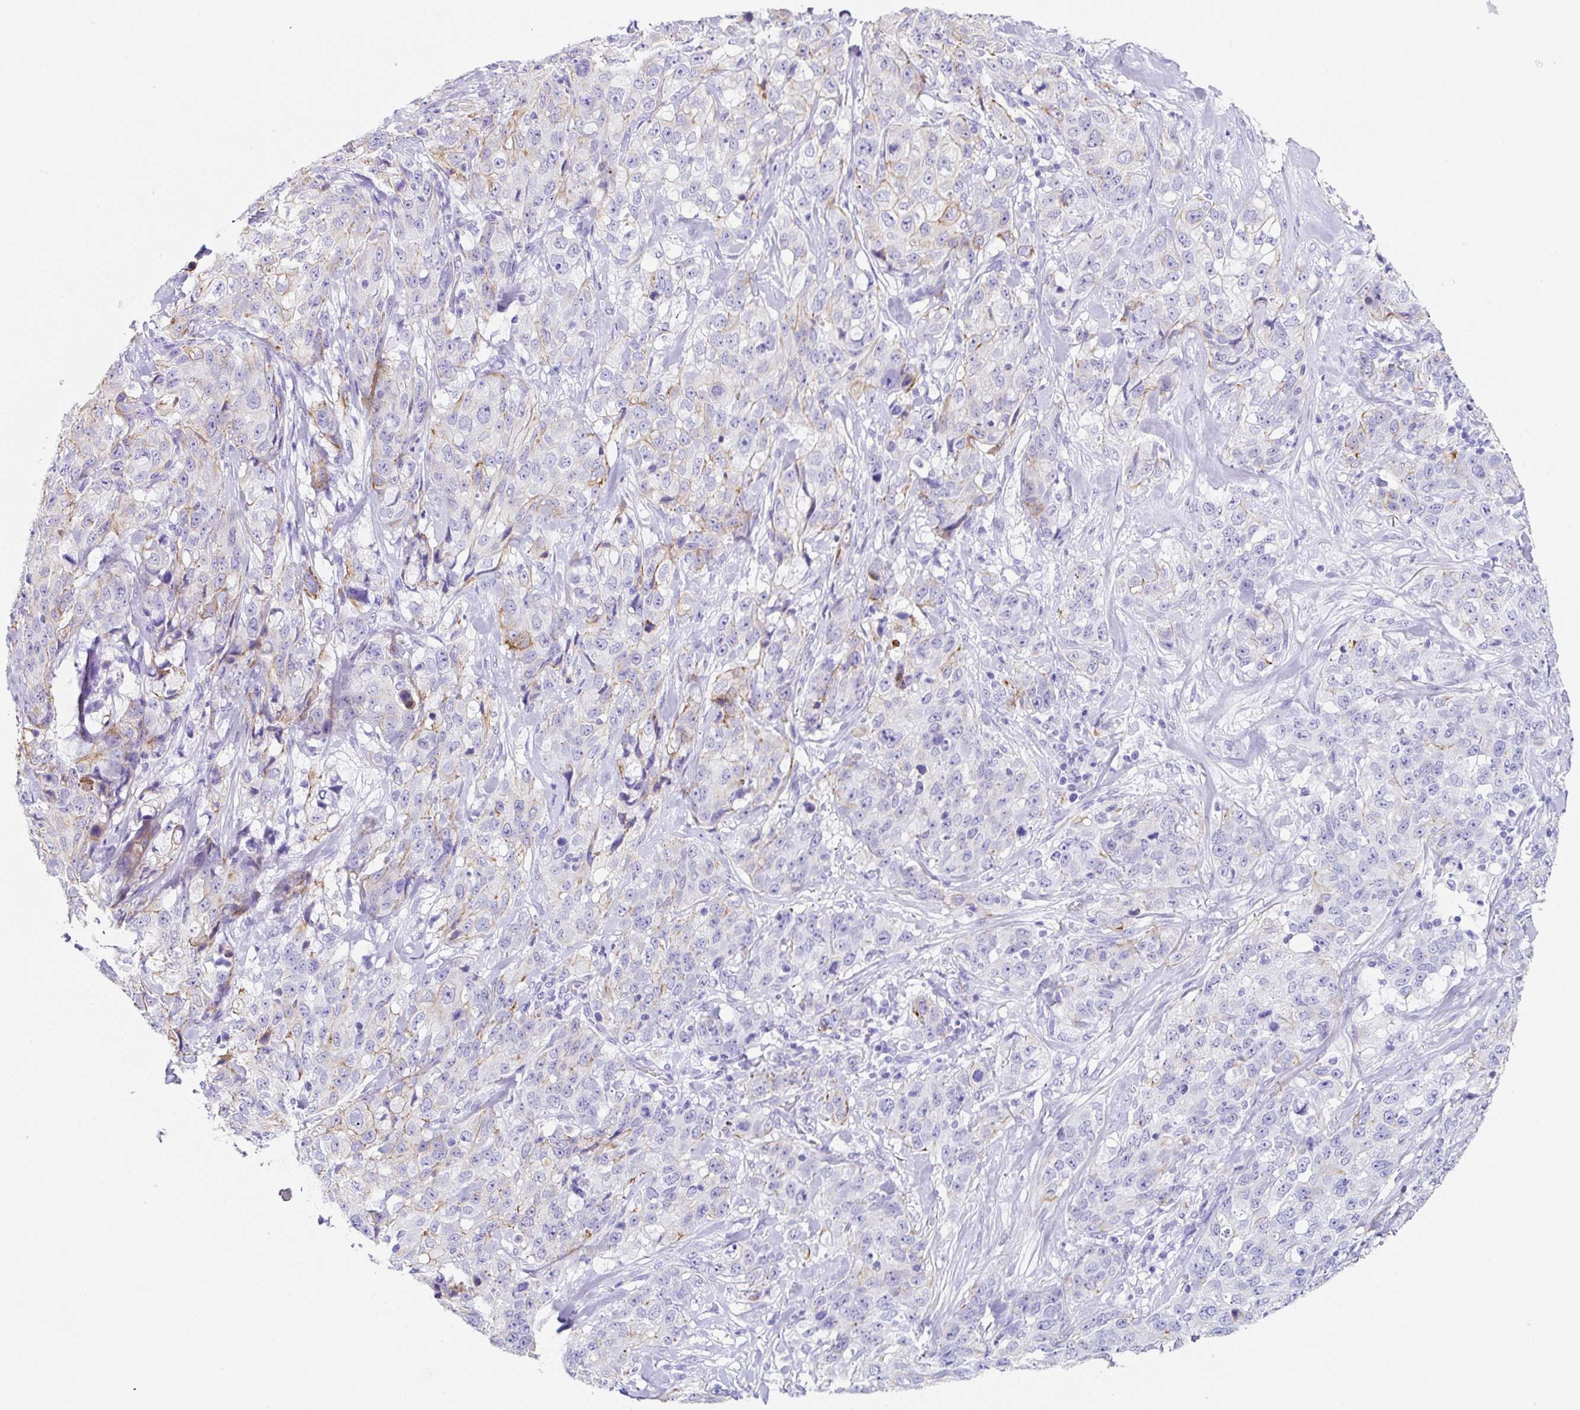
{"staining": {"intensity": "weak", "quantity": "25%-75%", "location": "cytoplasmic/membranous"}, "tissue": "stomach cancer", "cell_type": "Tumor cells", "image_type": "cancer", "snomed": [{"axis": "morphology", "description": "Adenocarcinoma, NOS"}, {"axis": "topography", "description": "Stomach"}], "caption": "This is a histology image of IHC staining of adenocarcinoma (stomach), which shows weak staining in the cytoplasmic/membranous of tumor cells.", "gene": "CLDND2", "patient": {"sex": "male", "age": 48}}